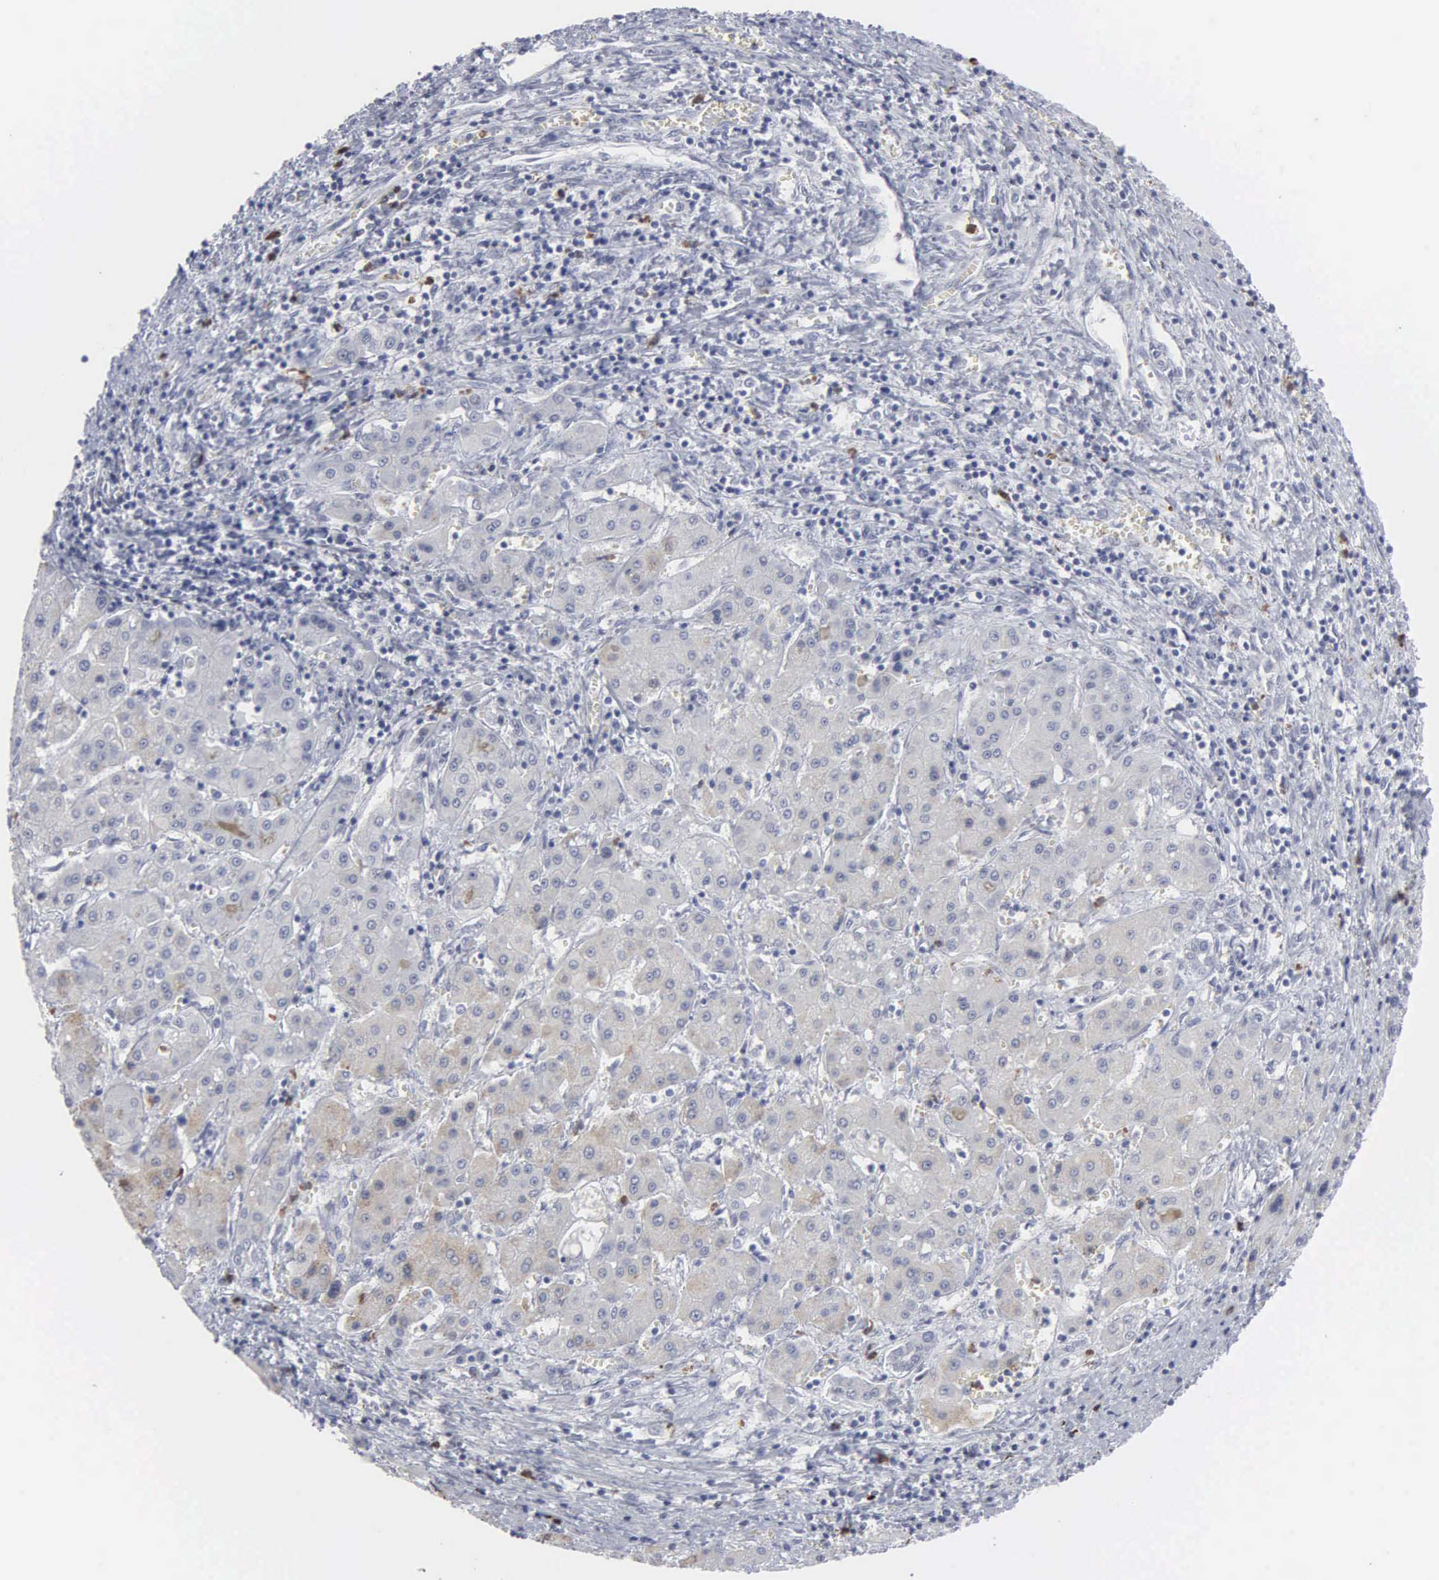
{"staining": {"intensity": "negative", "quantity": "none", "location": "none"}, "tissue": "liver cancer", "cell_type": "Tumor cells", "image_type": "cancer", "snomed": [{"axis": "morphology", "description": "Carcinoma, Hepatocellular, NOS"}, {"axis": "topography", "description": "Liver"}], "caption": "Hepatocellular carcinoma (liver) was stained to show a protein in brown. There is no significant staining in tumor cells. Nuclei are stained in blue.", "gene": "SPIN3", "patient": {"sex": "male", "age": 24}}